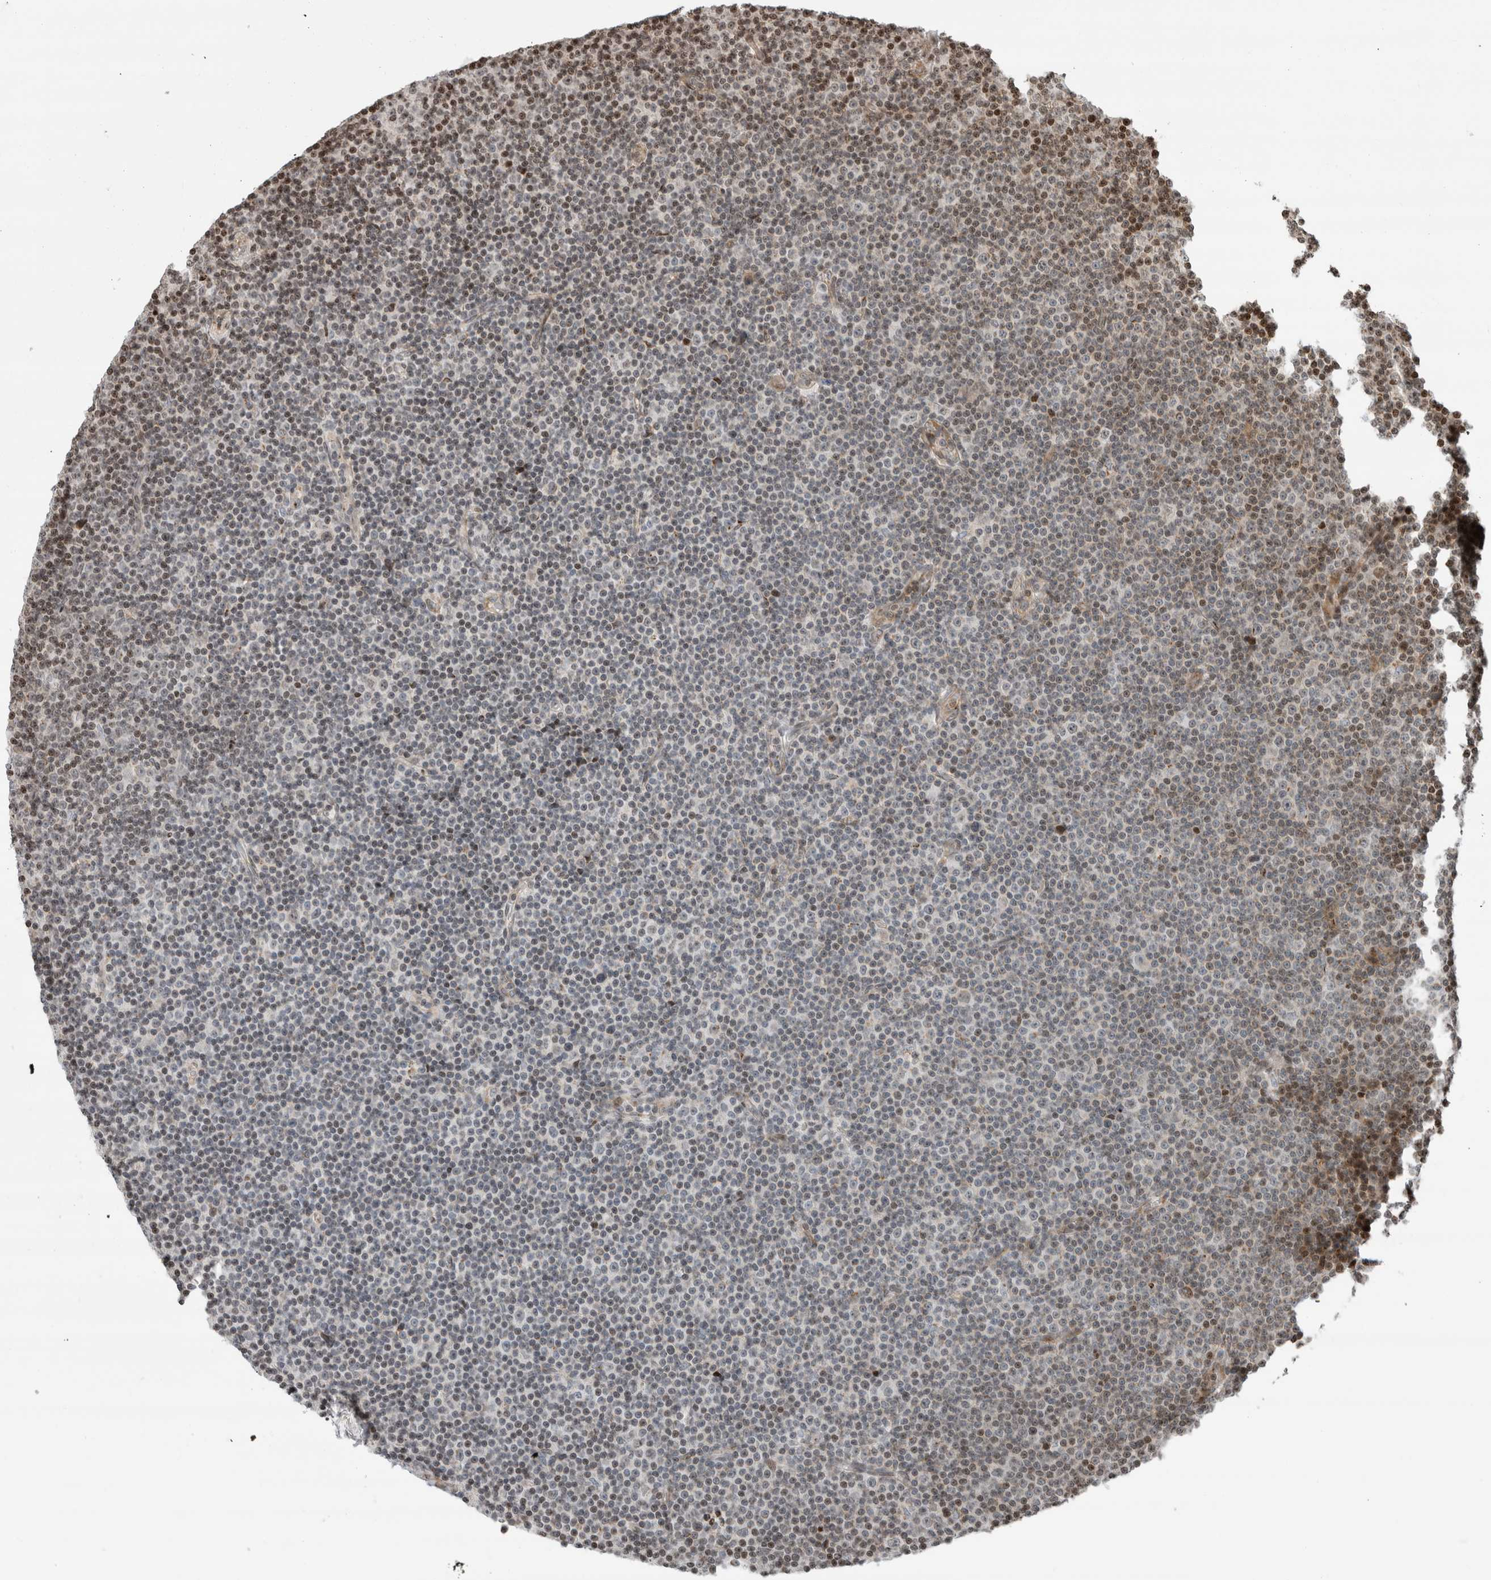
{"staining": {"intensity": "weak", "quantity": "25%-75%", "location": "nuclear"}, "tissue": "lymphoma", "cell_type": "Tumor cells", "image_type": "cancer", "snomed": [{"axis": "morphology", "description": "Malignant lymphoma, non-Hodgkin's type, Low grade"}, {"axis": "topography", "description": "Lymph node"}], "caption": "There is low levels of weak nuclear expression in tumor cells of lymphoma, as demonstrated by immunohistochemical staining (brown color).", "gene": "GINS4", "patient": {"sex": "female", "age": 67}}